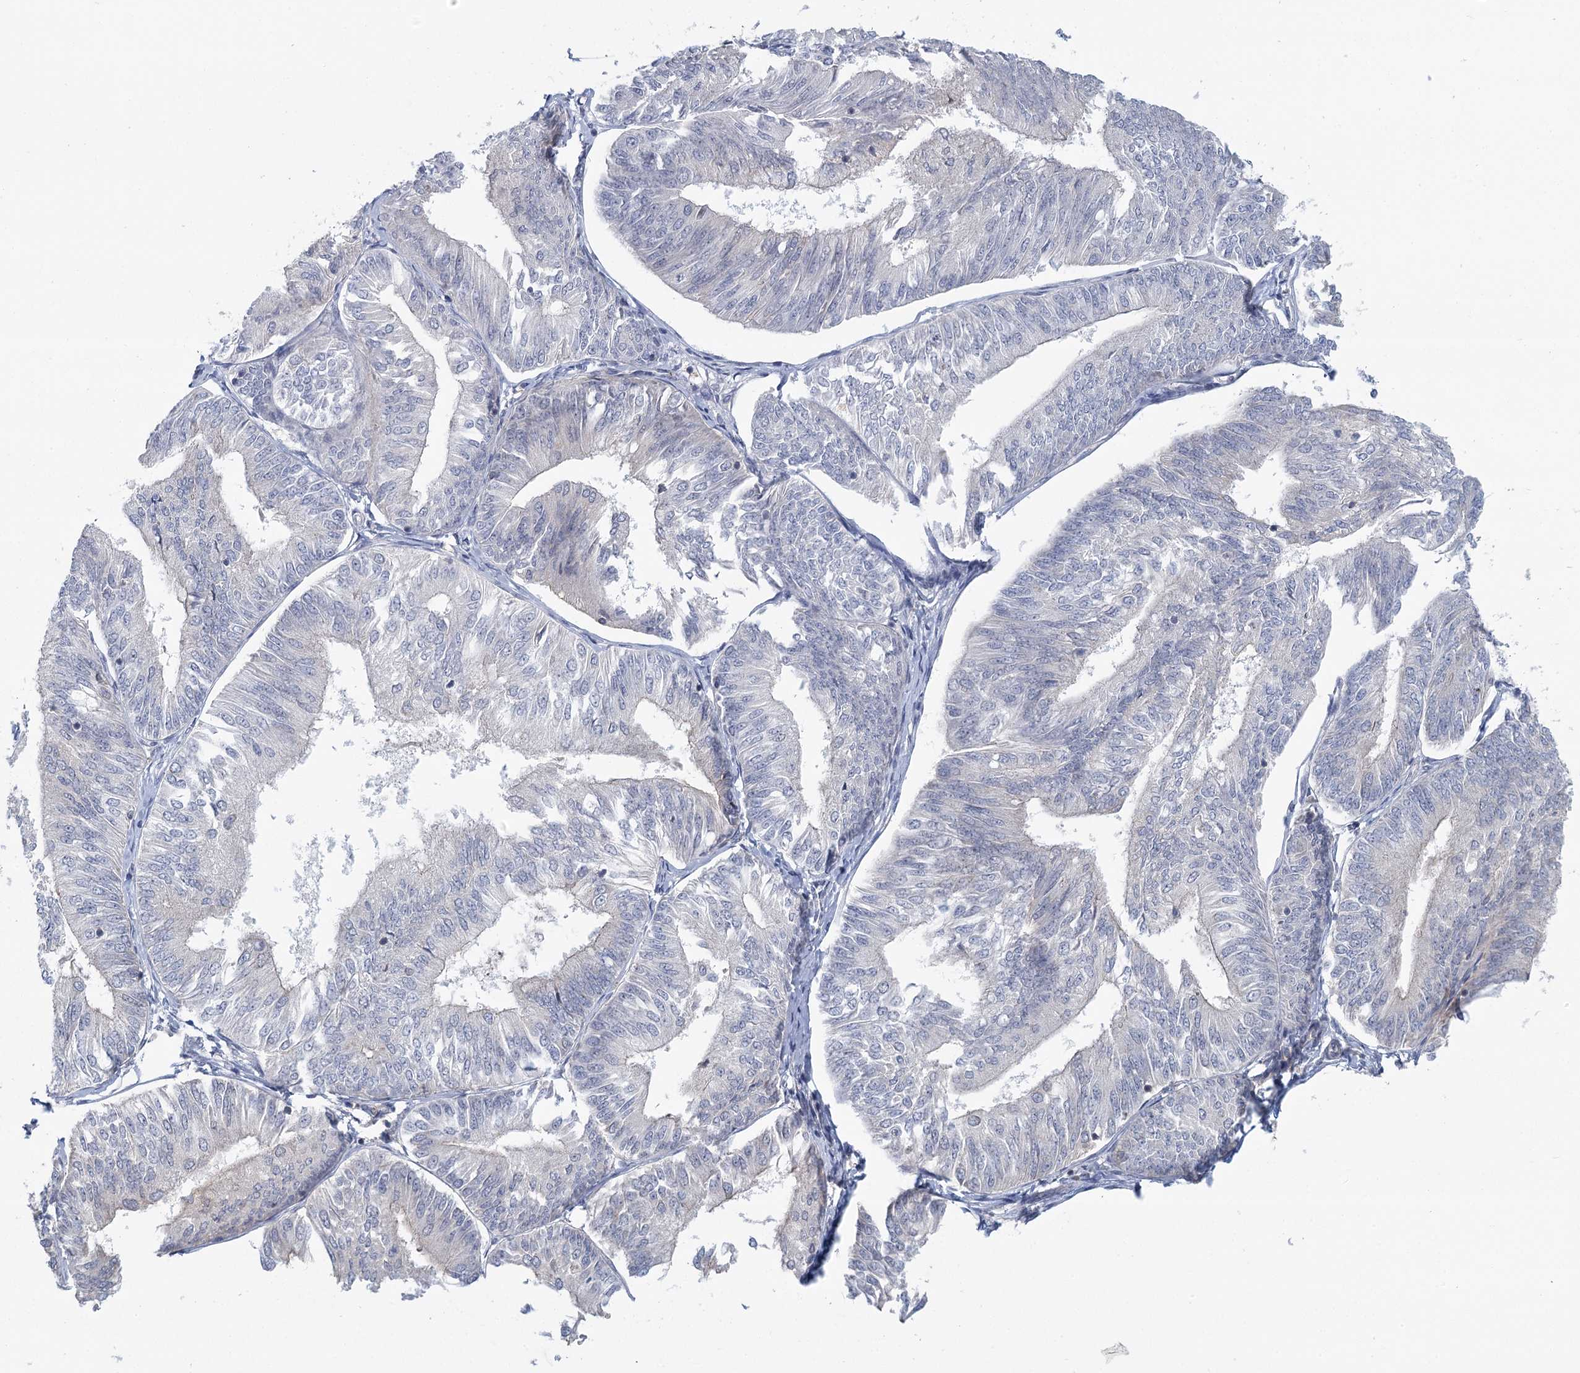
{"staining": {"intensity": "negative", "quantity": "none", "location": "none"}, "tissue": "endometrial cancer", "cell_type": "Tumor cells", "image_type": "cancer", "snomed": [{"axis": "morphology", "description": "Adenocarcinoma, NOS"}, {"axis": "topography", "description": "Endometrium"}], "caption": "Tumor cells are negative for protein expression in human endometrial adenocarcinoma. (Immunohistochemistry (ihc), brightfield microscopy, high magnification).", "gene": "GPATCH11", "patient": {"sex": "female", "age": 58}}